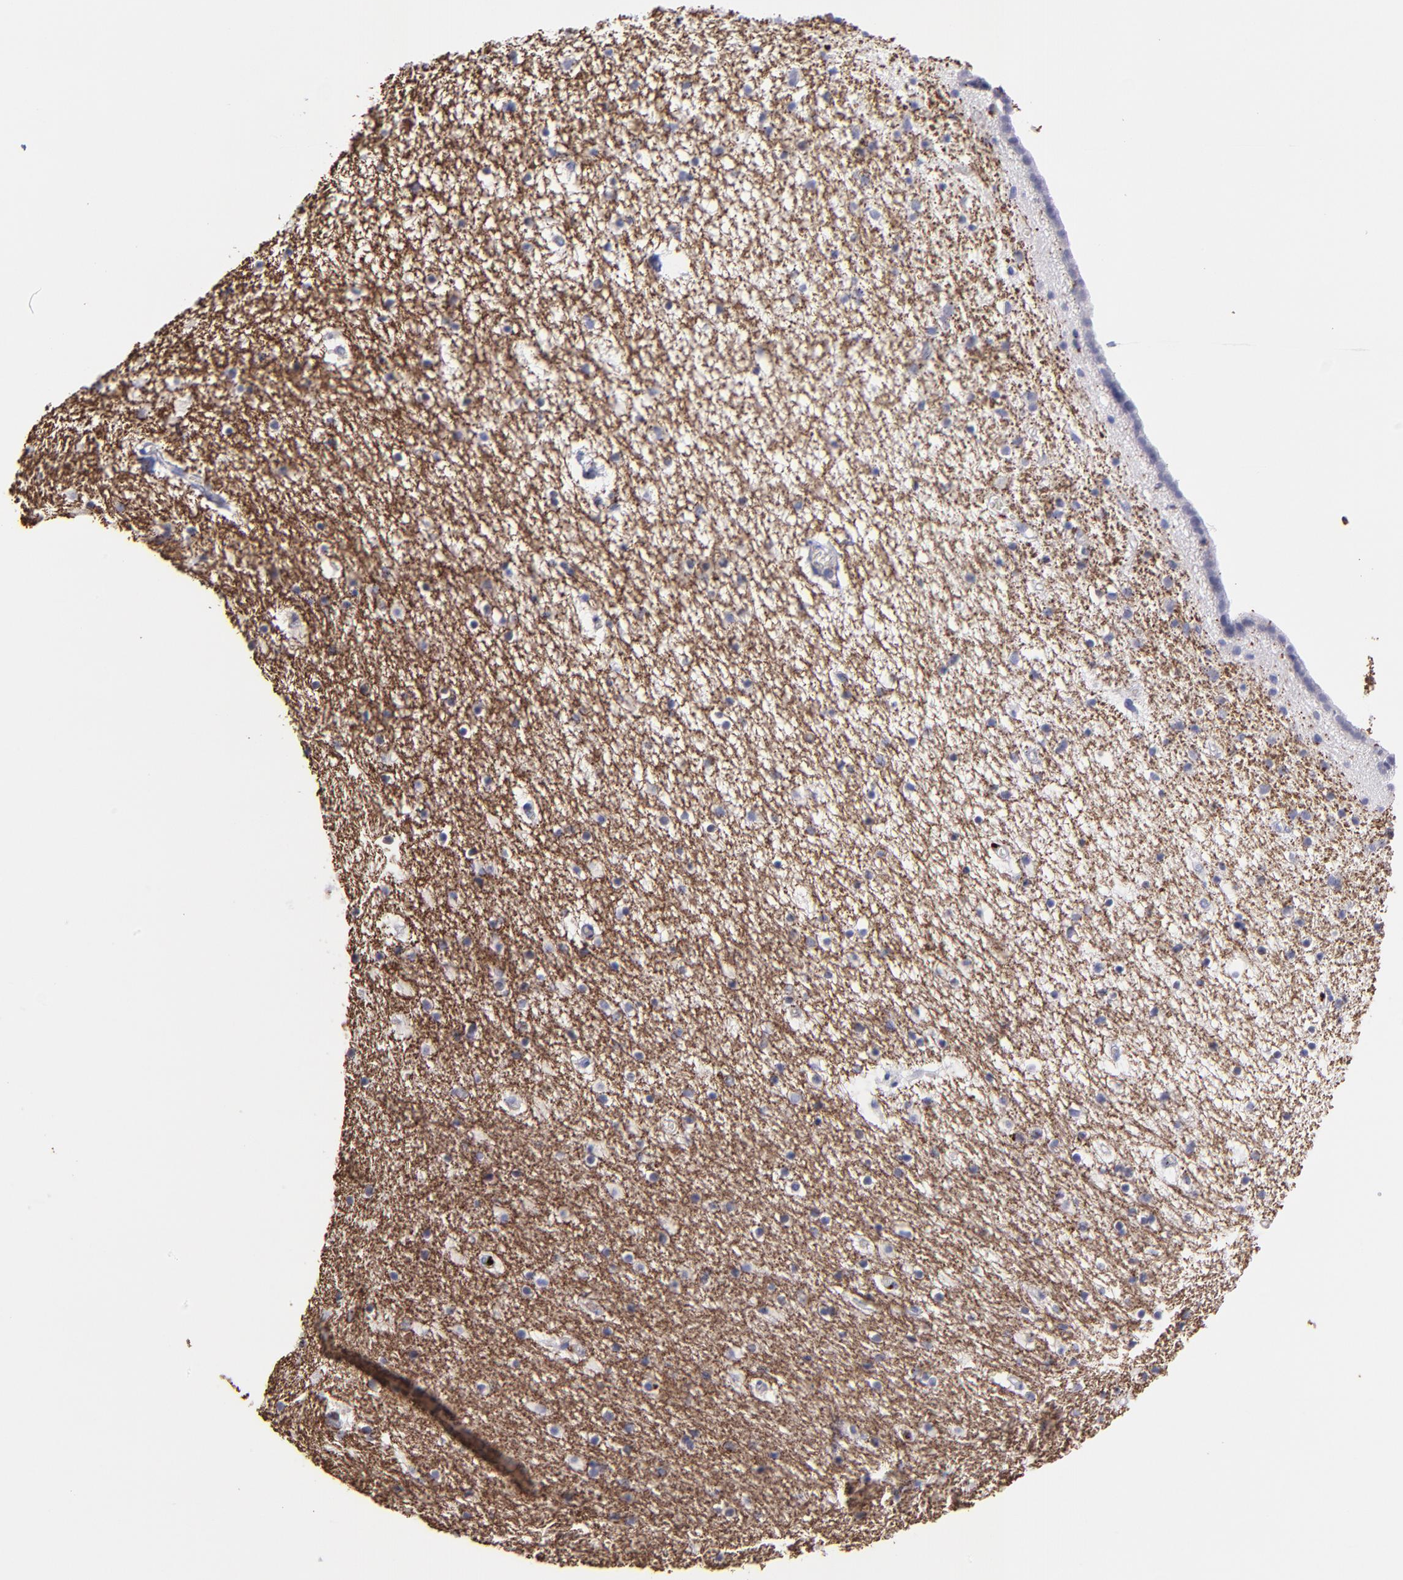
{"staining": {"intensity": "negative", "quantity": "none", "location": "none"}, "tissue": "caudate", "cell_type": "Glial cells", "image_type": "normal", "snomed": [{"axis": "morphology", "description": "Normal tissue, NOS"}, {"axis": "topography", "description": "Lateral ventricle wall"}], "caption": "Immunohistochemistry (IHC) micrograph of unremarkable caudate stained for a protein (brown), which reveals no expression in glial cells.", "gene": "CTSS", "patient": {"sex": "male", "age": 45}}